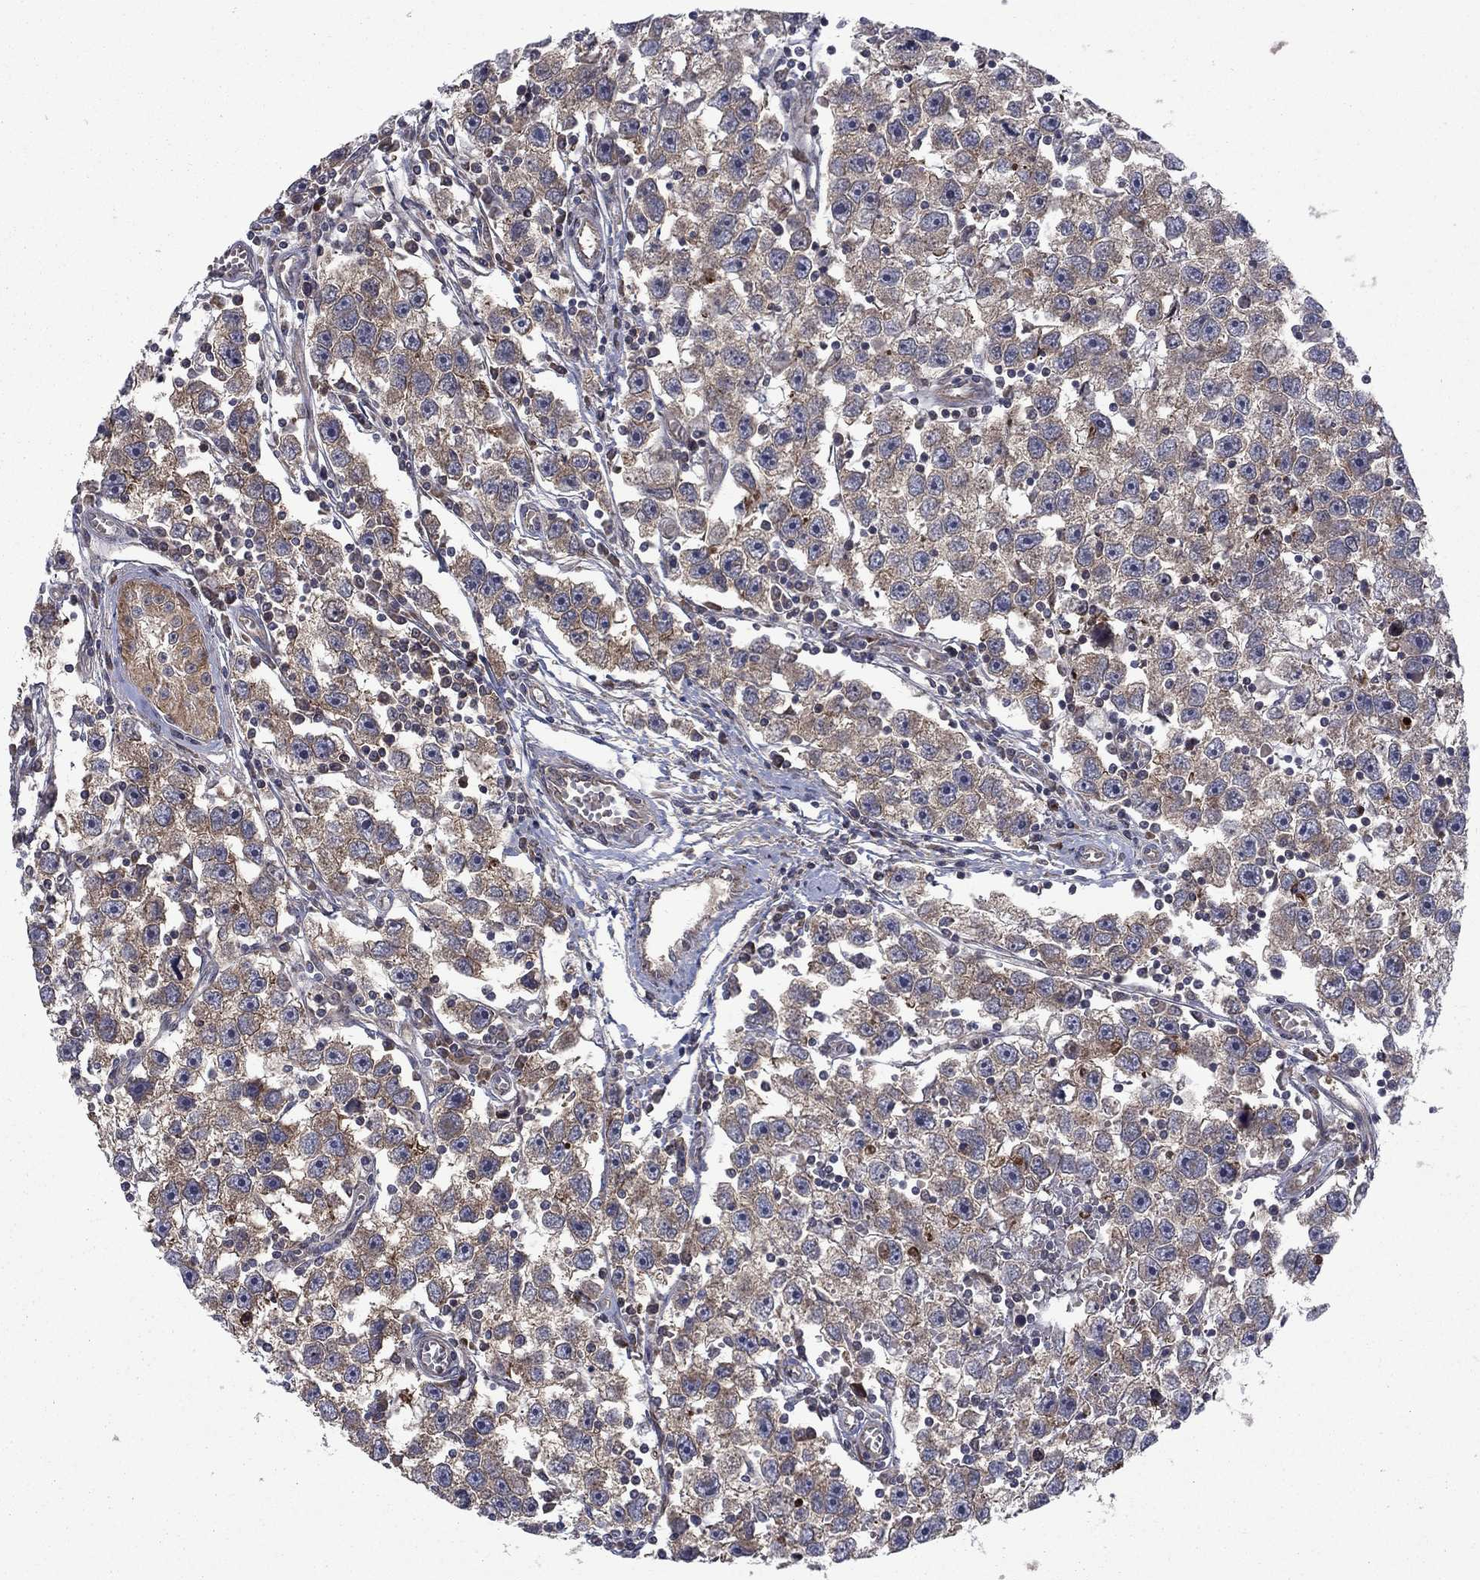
{"staining": {"intensity": "weak", "quantity": "25%-75%", "location": "cytoplasmic/membranous"}, "tissue": "testis cancer", "cell_type": "Tumor cells", "image_type": "cancer", "snomed": [{"axis": "morphology", "description": "Seminoma, NOS"}, {"axis": "topography", "description": "Testis"}], "caption": "Human seminoma (testis) stained for a protein (brown) shows weak cytoplasmic/membranous positive staining in about 25%-75% of tumor cells.", "gene": "HDAC4", "patient": {"sex": "male", "age": 30}}